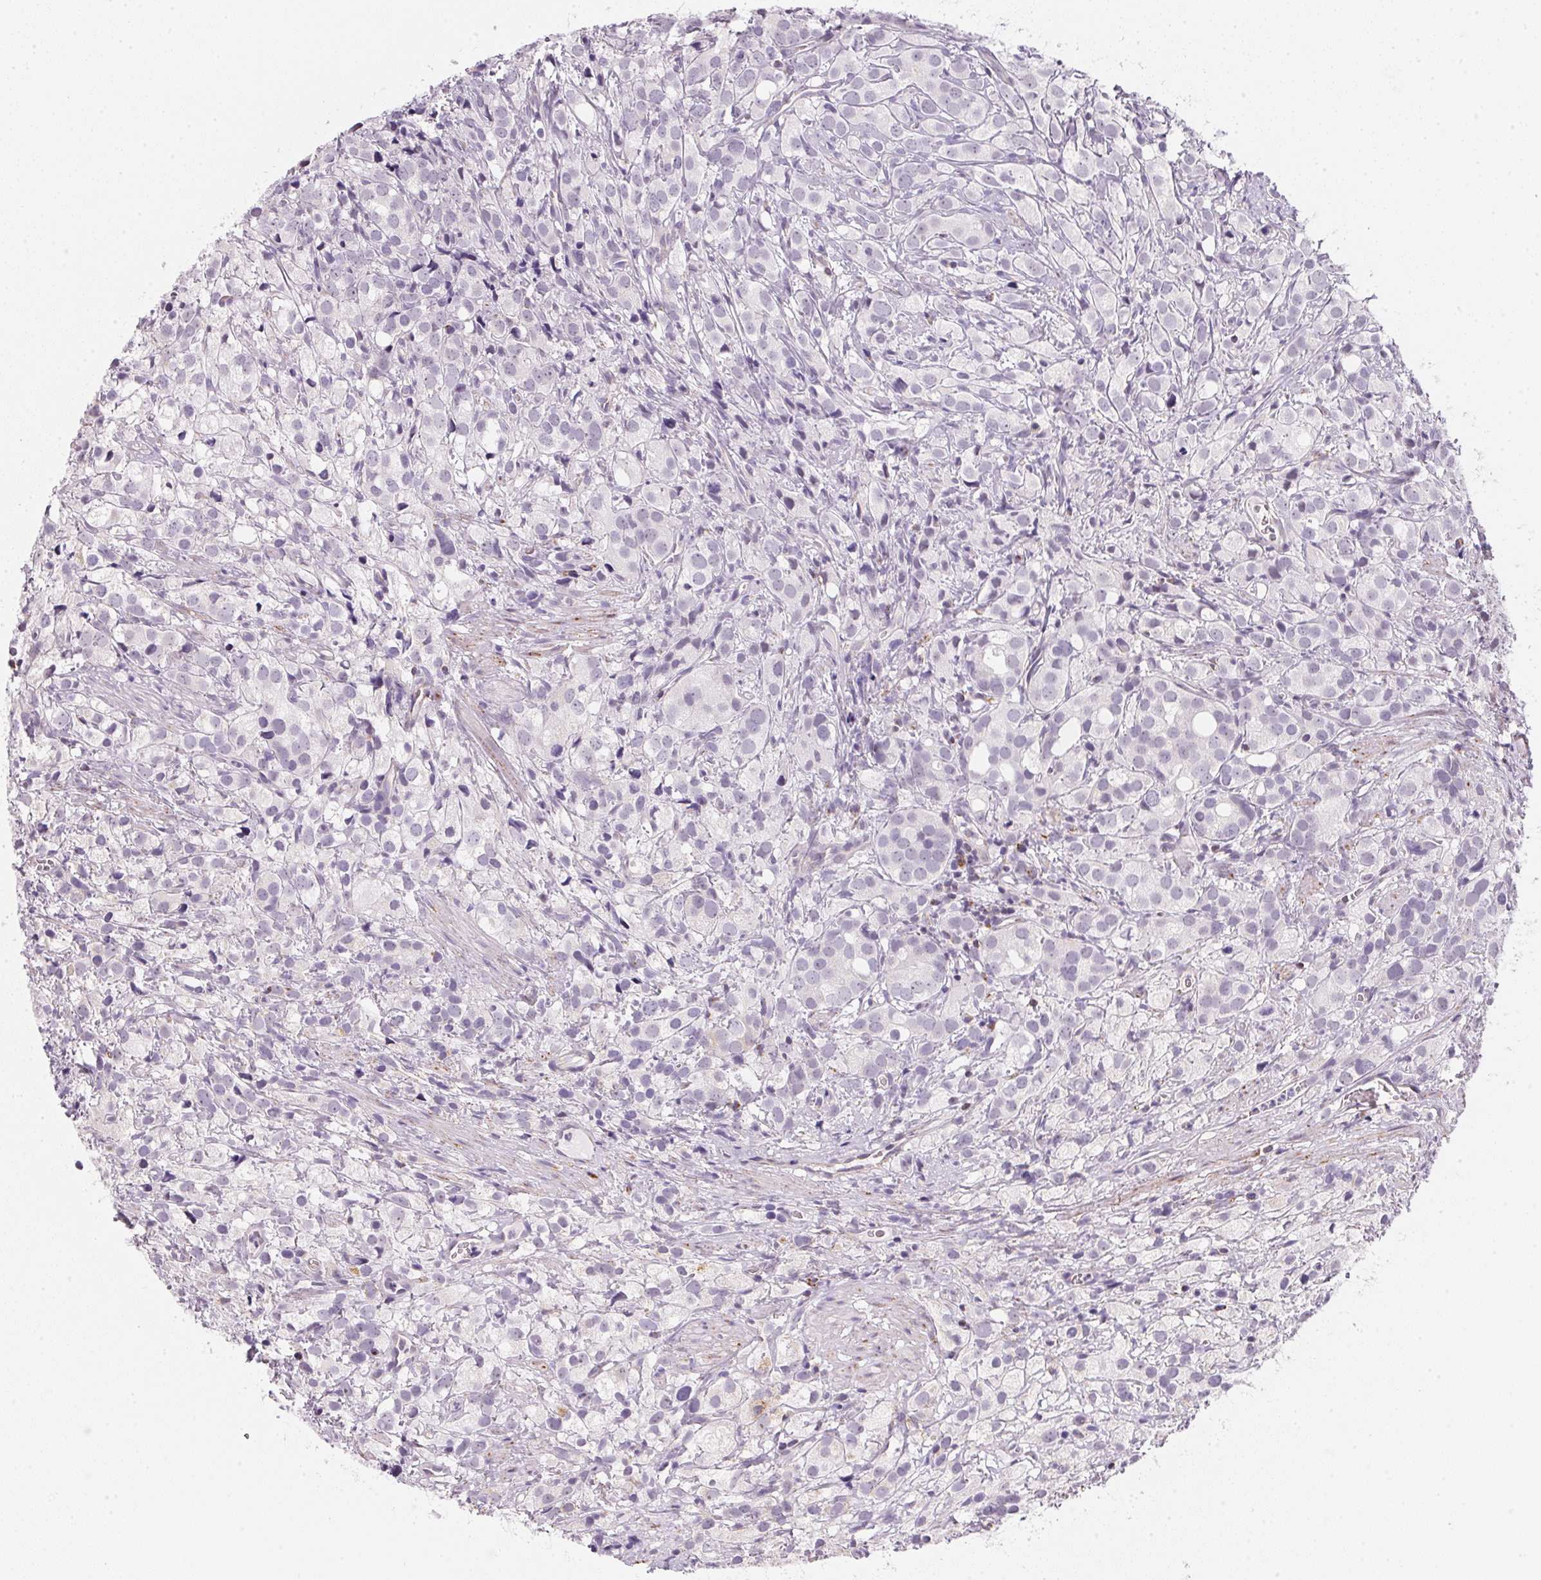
{"staining": {"intensity": "negative", "quantity": "none", "location": "none"}, "tissue": "prostate cancer", "cell_type": "Tumor cells", "image_type": "cancer", "snomed": [{"axis": "morphology", "description": "Adenocarcinoma, High grade"}, {"axis": "topography", "description": "Prostate"}], "caption": "The micrograph demonstrates no staining of tumor cells in prostate adenocarcinoma (high-grade). (Stains: DAB (3,3'-diaminobenzidine) IHC with hematoxylin counter stain, Microscopy: brightfield microscopy at high magnification).", "gene": "GIPC2", "patient": {"sex": "male", "age": 86}}